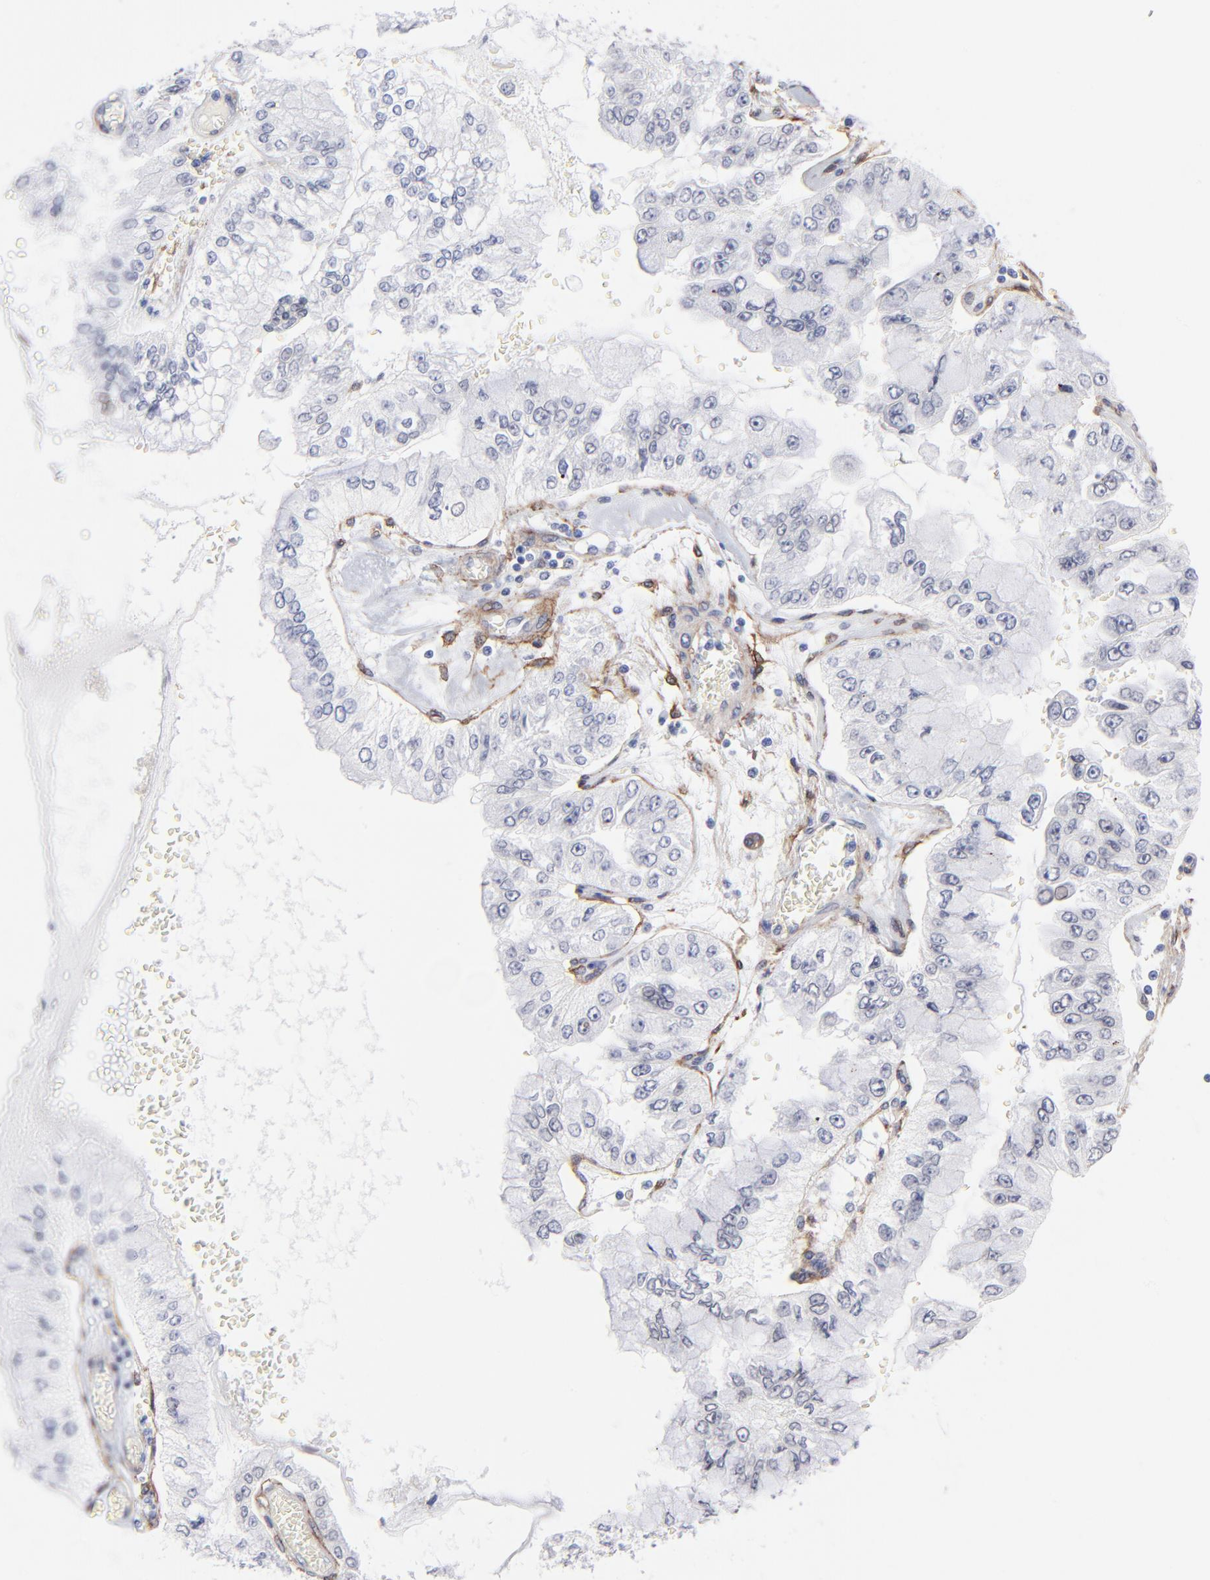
{"staining": {"intensity": "negative", "quantity": "none", "location": "none"}, "tissue": "liver cancer", "cell_type": "Tumor cells", "image_type": "cancer", "snomed": [{"axis": "morphology", "description": "Cholangiocarcinoma"}, {"axis": "topography", "description": "Liver"}], "caption": "DAB (3,3'-diaminobenzidine) immunohistochemical staining of human liver cancer demonstrates no significant staining in tumor cells.", "gene": "PDGFRB", "patient": {"sex": "female", "age": 79}}